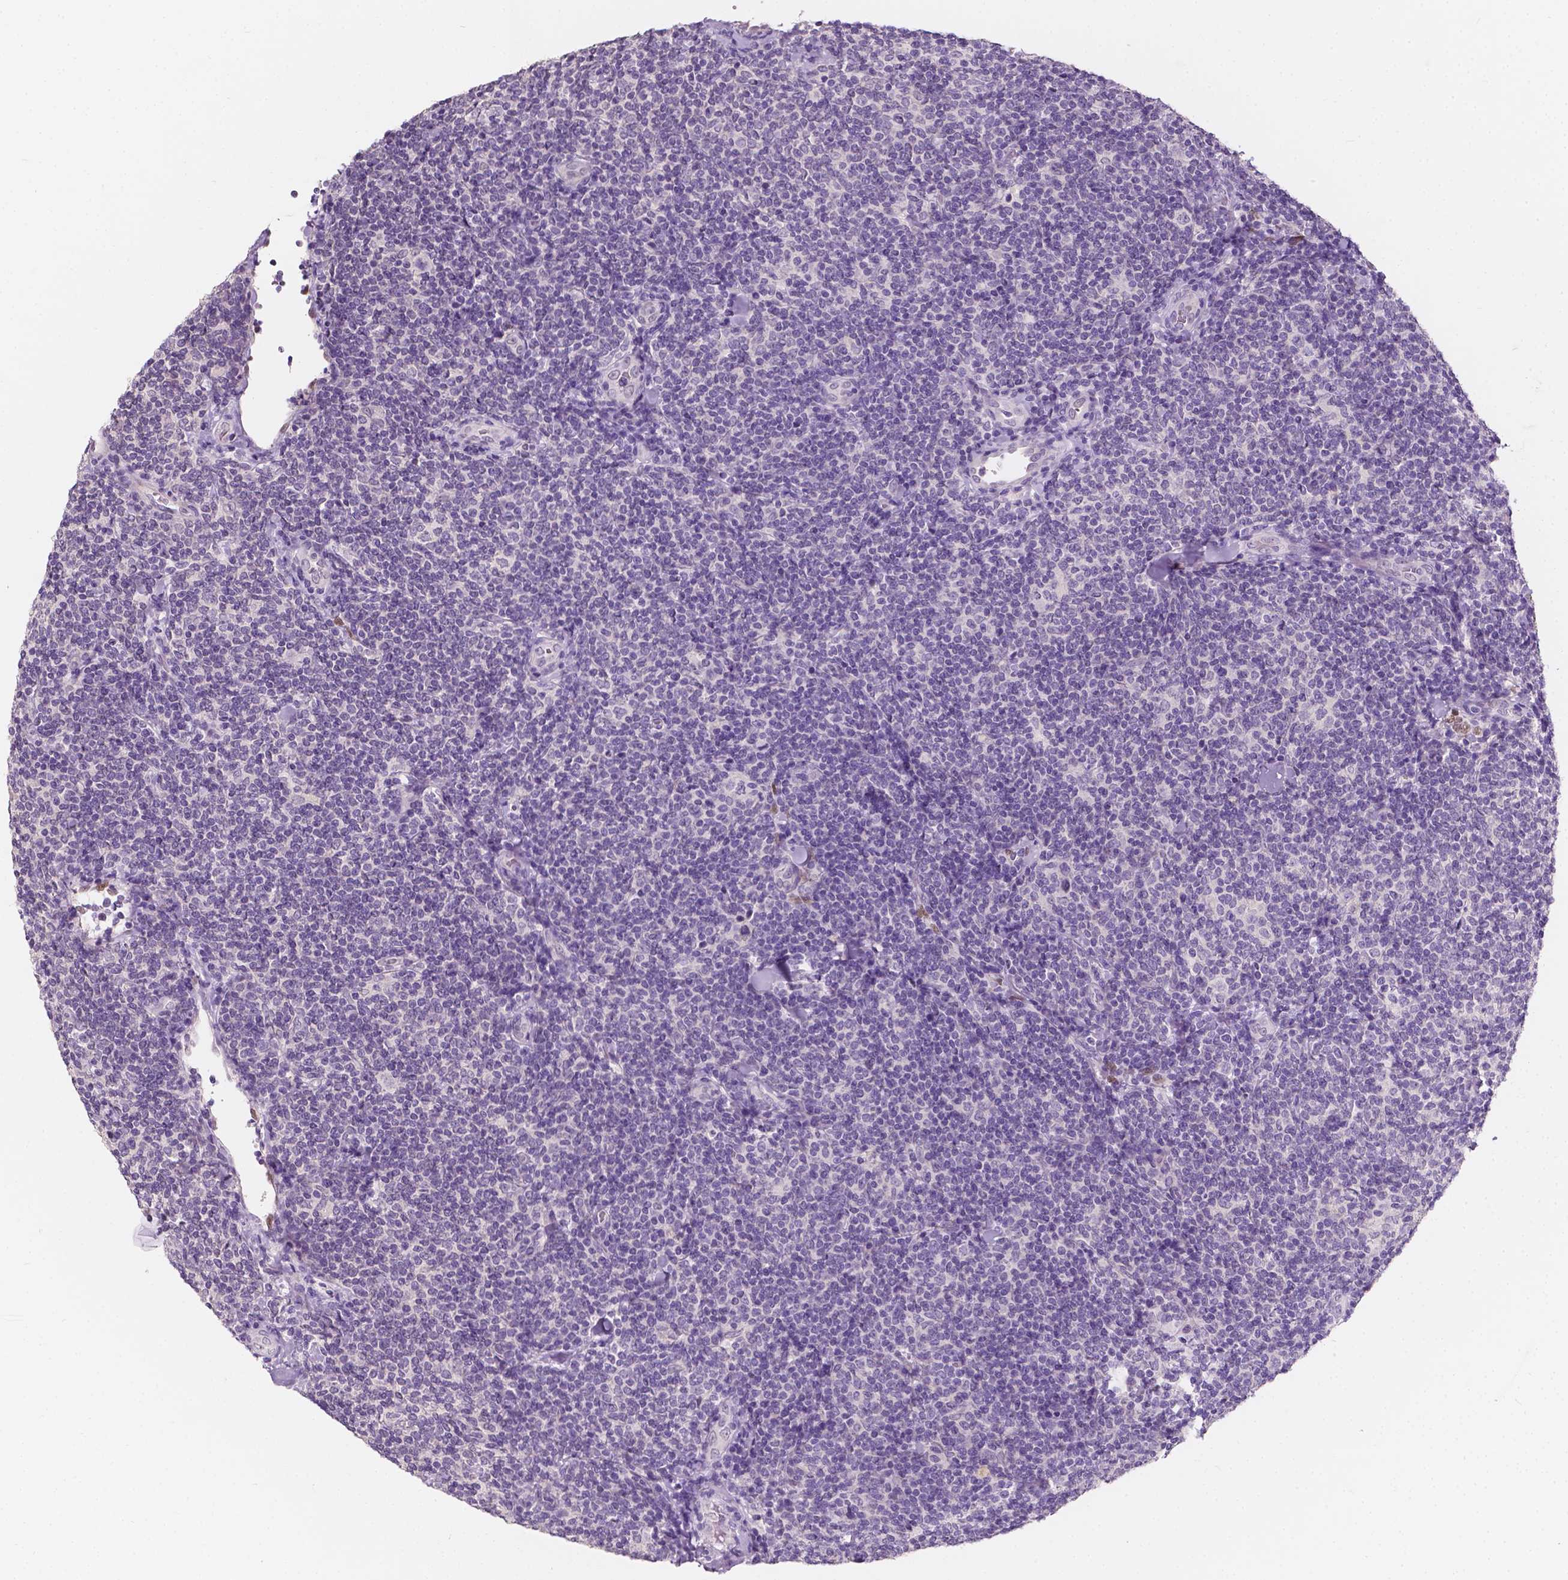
{"staining": {"intensity": "negative", "quantity": "none", "location": "none"}, "tissue": "lymphoma", "cell_type": "Tumor cells", "image_type": "cancer", "snomed": [{"axis": "morphology", "description": "Malignant lymphoma, non-Hodgkin's type, Low grade"}, {"axis": "topography", "description": "Lymph node"}], "caption": "Tumor cells show no significant positivity in malignant lymphoma, non-Hodgkin's type (low-grade). Nuclei are stained in blue.", "gene": "TAL1", "patient": {"sex": "female", "age": 56}}